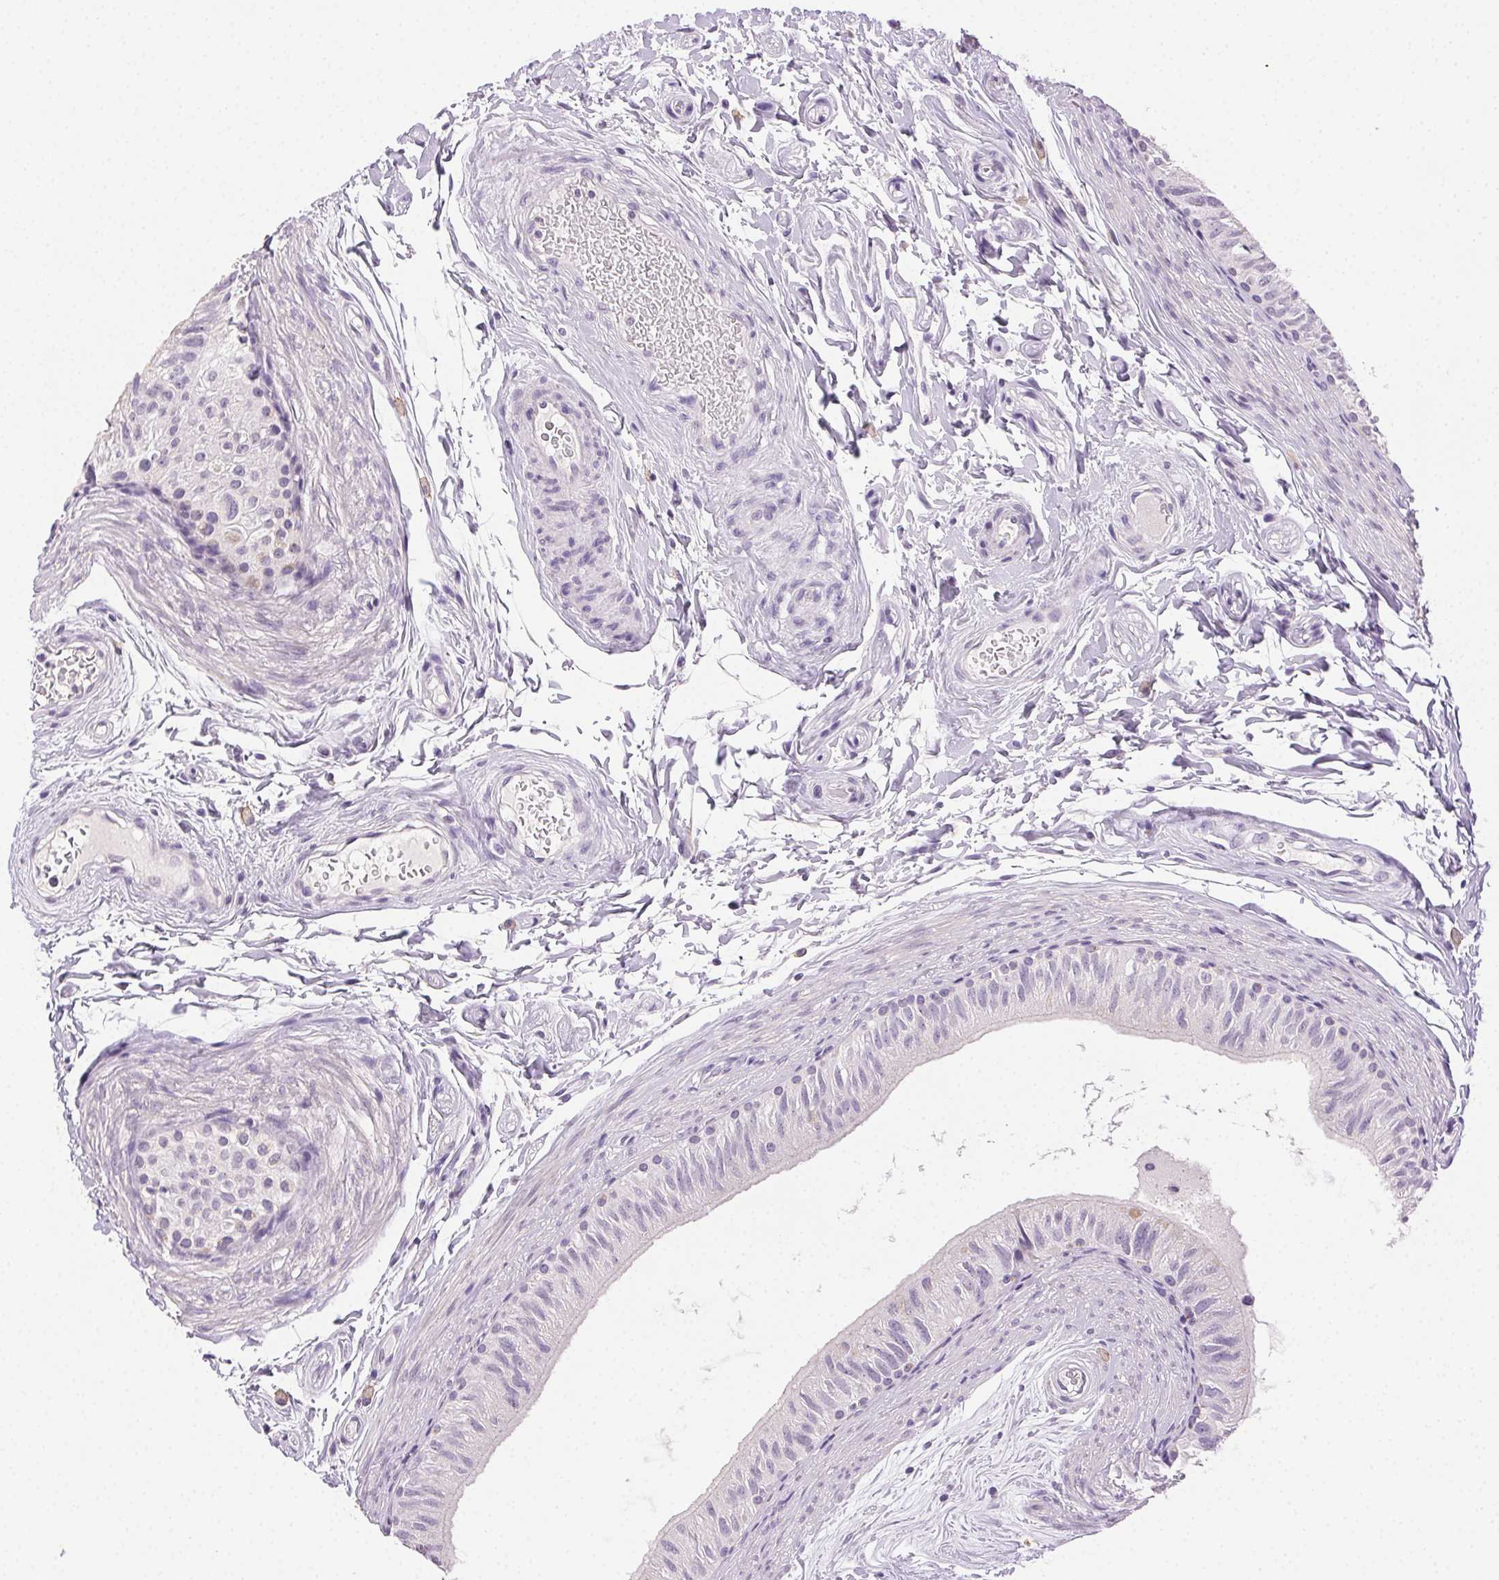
{"staining": {"intensity": "negative", "quantity": "none", "location": "none"}, "tissue": "epididymis", "cell_type": "Glandular cells", "image_type": "normal", "snomed": [{"axis": "morphology", "description": "Normal tissue, NOS"}, {"axis": "topography", "description": "Epididymis"}], "caption": "There is no significant expression in glandular cells of epididymis. (Stains: DAB (3,3'-diaminobenzidine) immunohistochemistry with hematoxylin counter stain, Microscopy: brightfield microscopy at high magnification).", "gene": "AKAP5", "patient": {"sex": "male", "age": 36}}